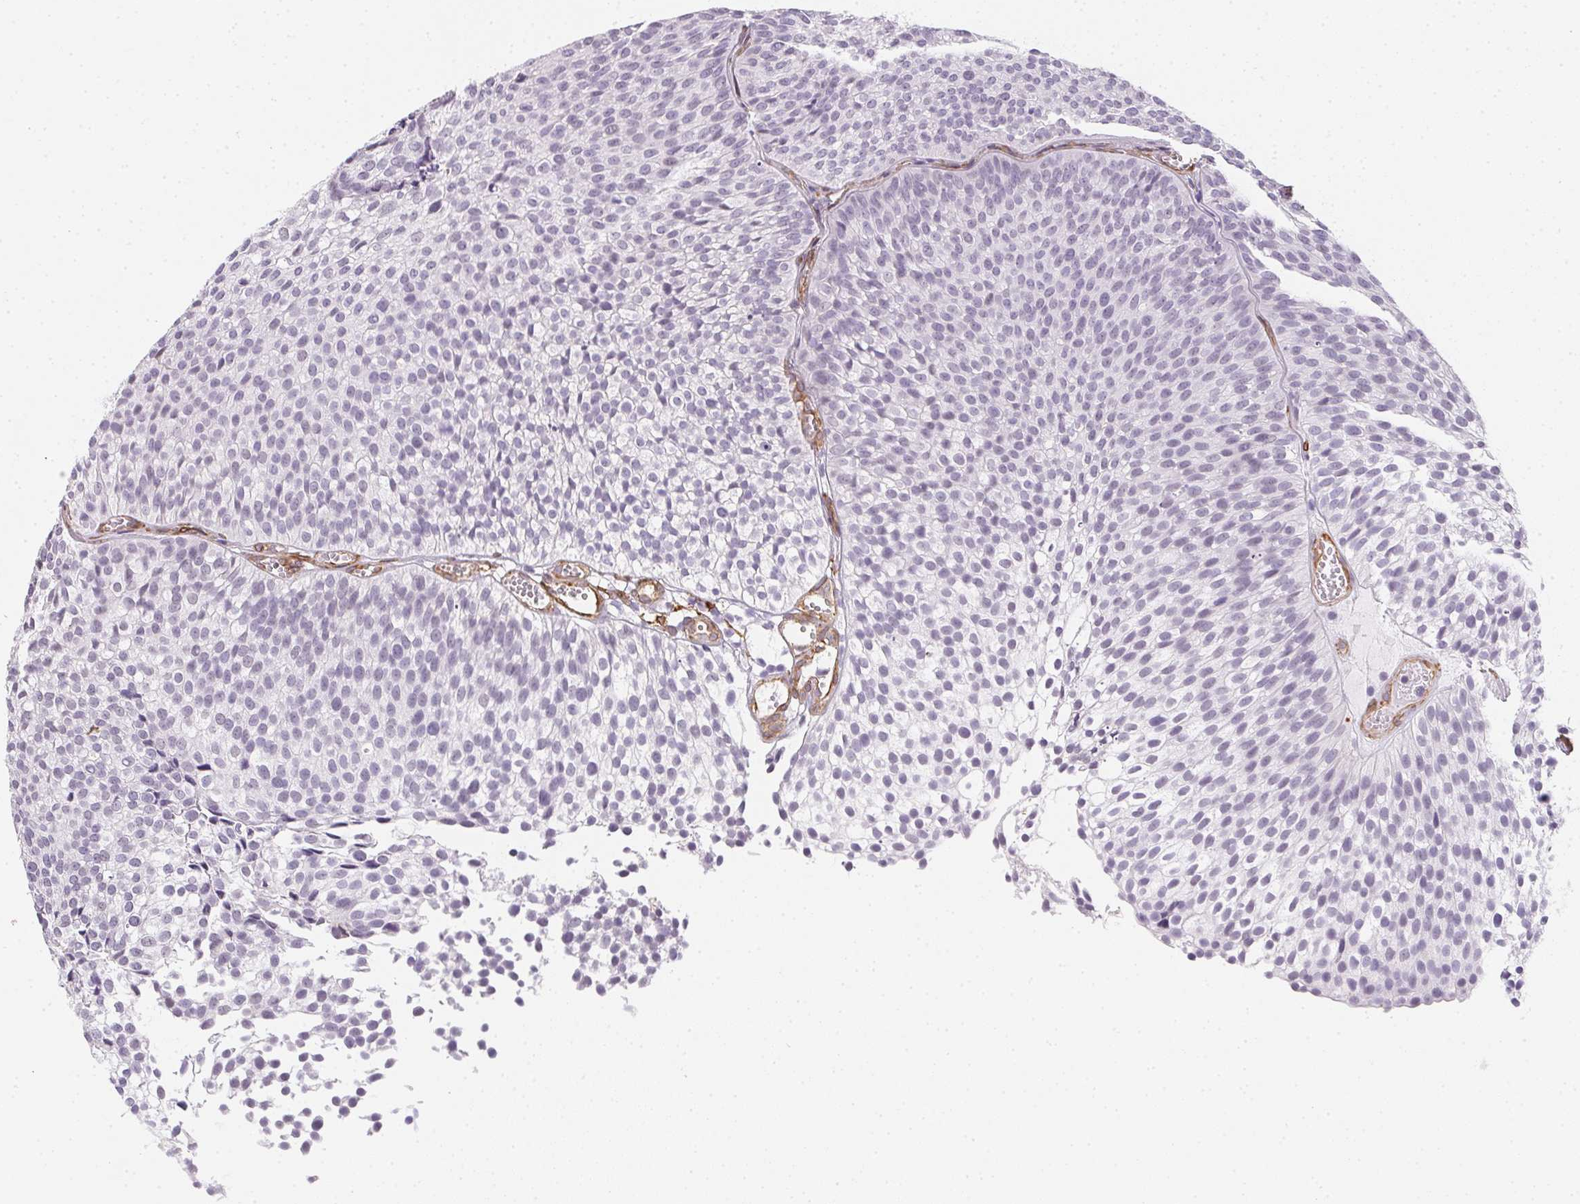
{"staining": {"intensity": "negative", "quantity": "none", "location": "none"}, "tissue": "urothelial cancer", "cell_type": "Tumor cells", "image_type": "cancer", "snomed": [{"axis": "morphology", "description": "Urothelial carcinoma, Low grade"}, {"axis": "topography", "description": "Urinary bladder"}], "caption": "Tumor cells show no significant protein positivity in urothelial carcinoma (low-grade).", "gene": "RSBN1", "patient": {"sex": "male", "age": 91}}